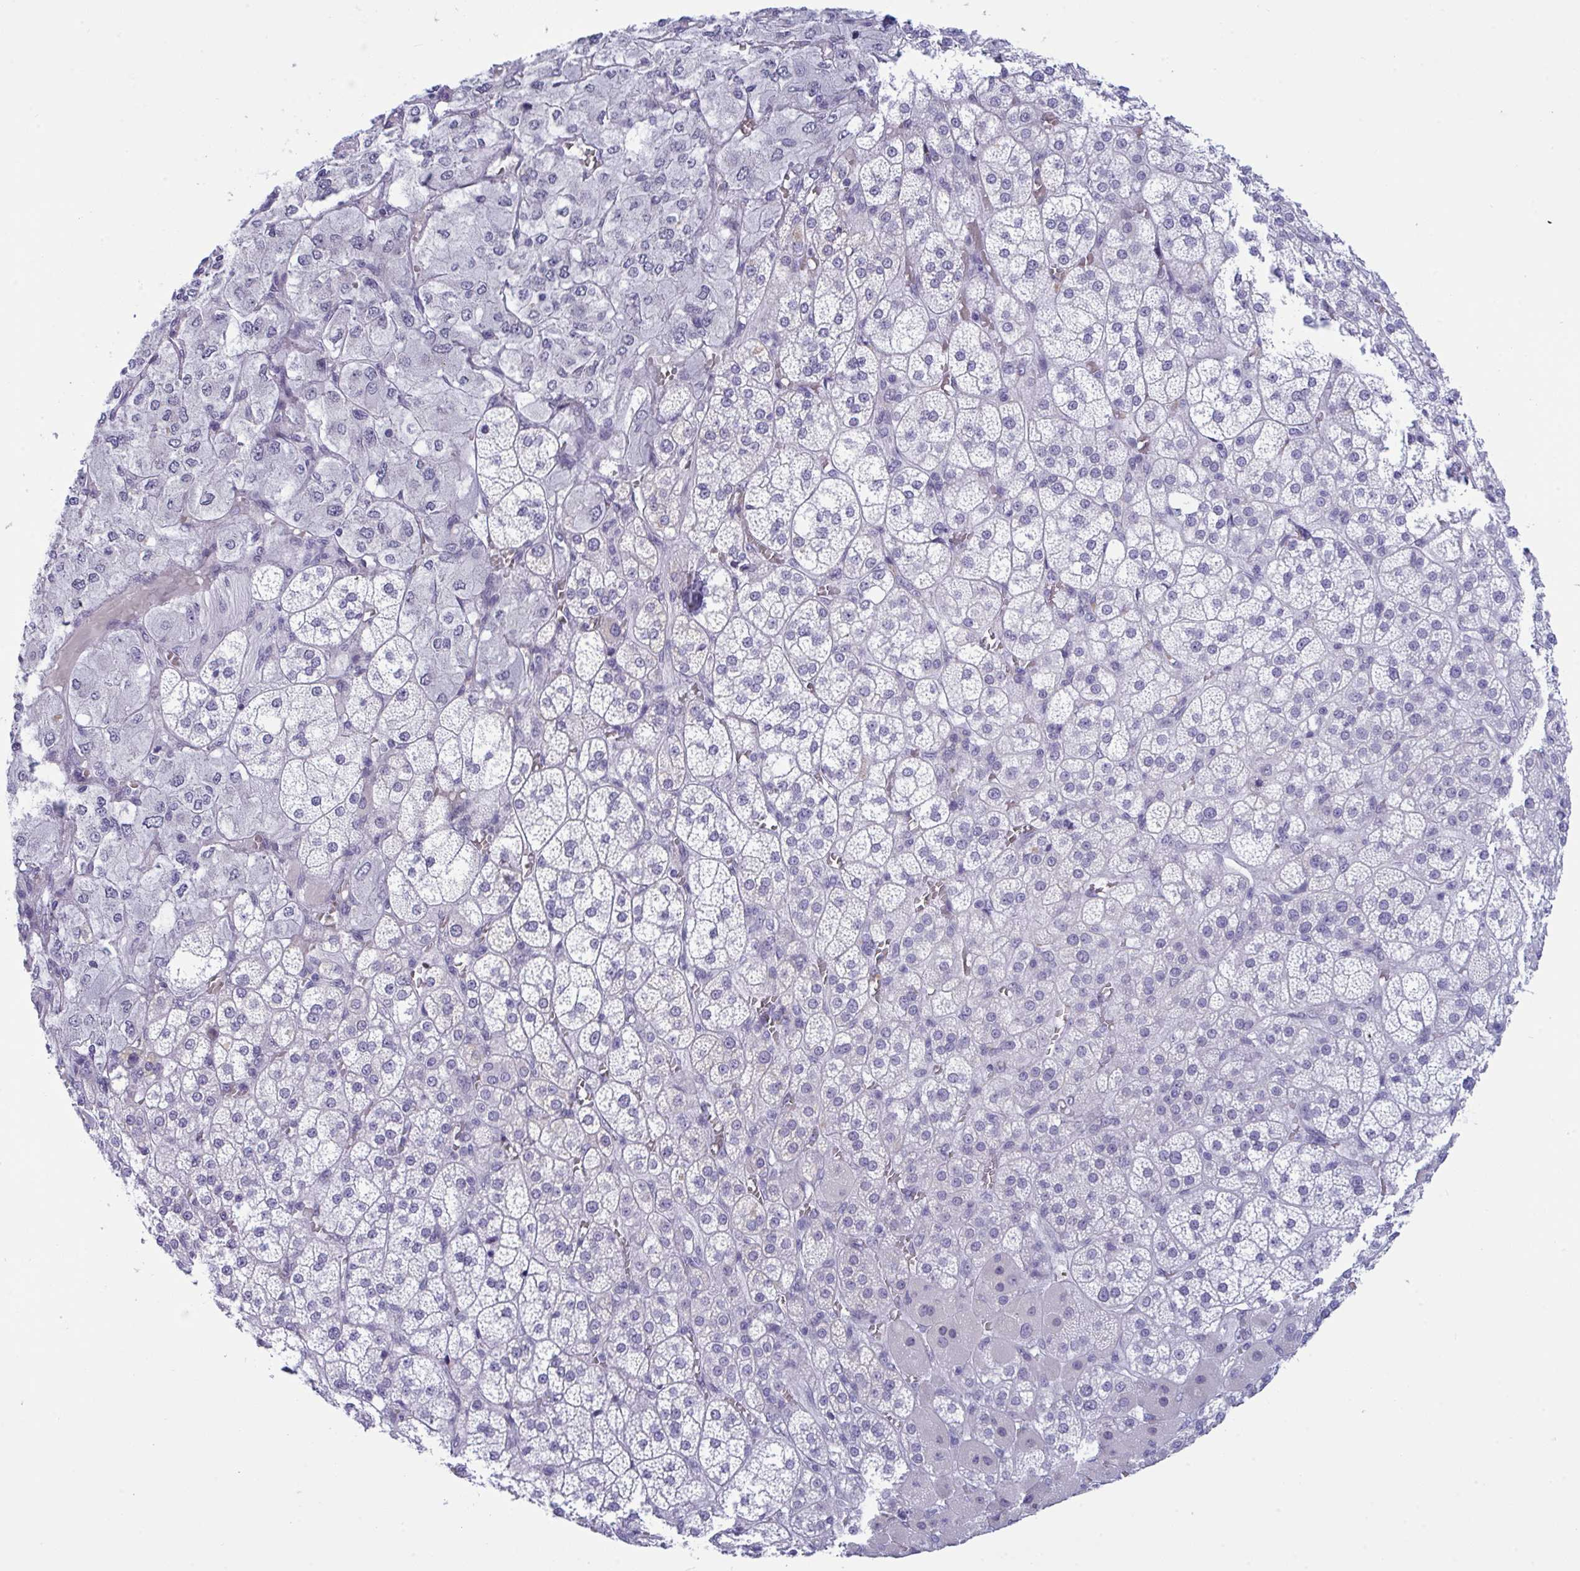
{"staining": {"intensity": "negative", "quantity": "none", "location": "none"}, "tissue": "adrenal gland", "cell_type": "Glandular cells", "image_type": "normal", "snomed": [{"axis": "morphology", "description": "Normal tissue, NOS"}, {"axis": "topography", "description": "Adrenal gland"}], "caption": "DAB immunohistochemical staining of unremarkable adrenal gland shows no significant staining in glandular cells. (DAB IHC visualized using brightfield microscopy, high magnification).", "gene": "PRDM9", "patient": {"sex": "female", "age": 60}}